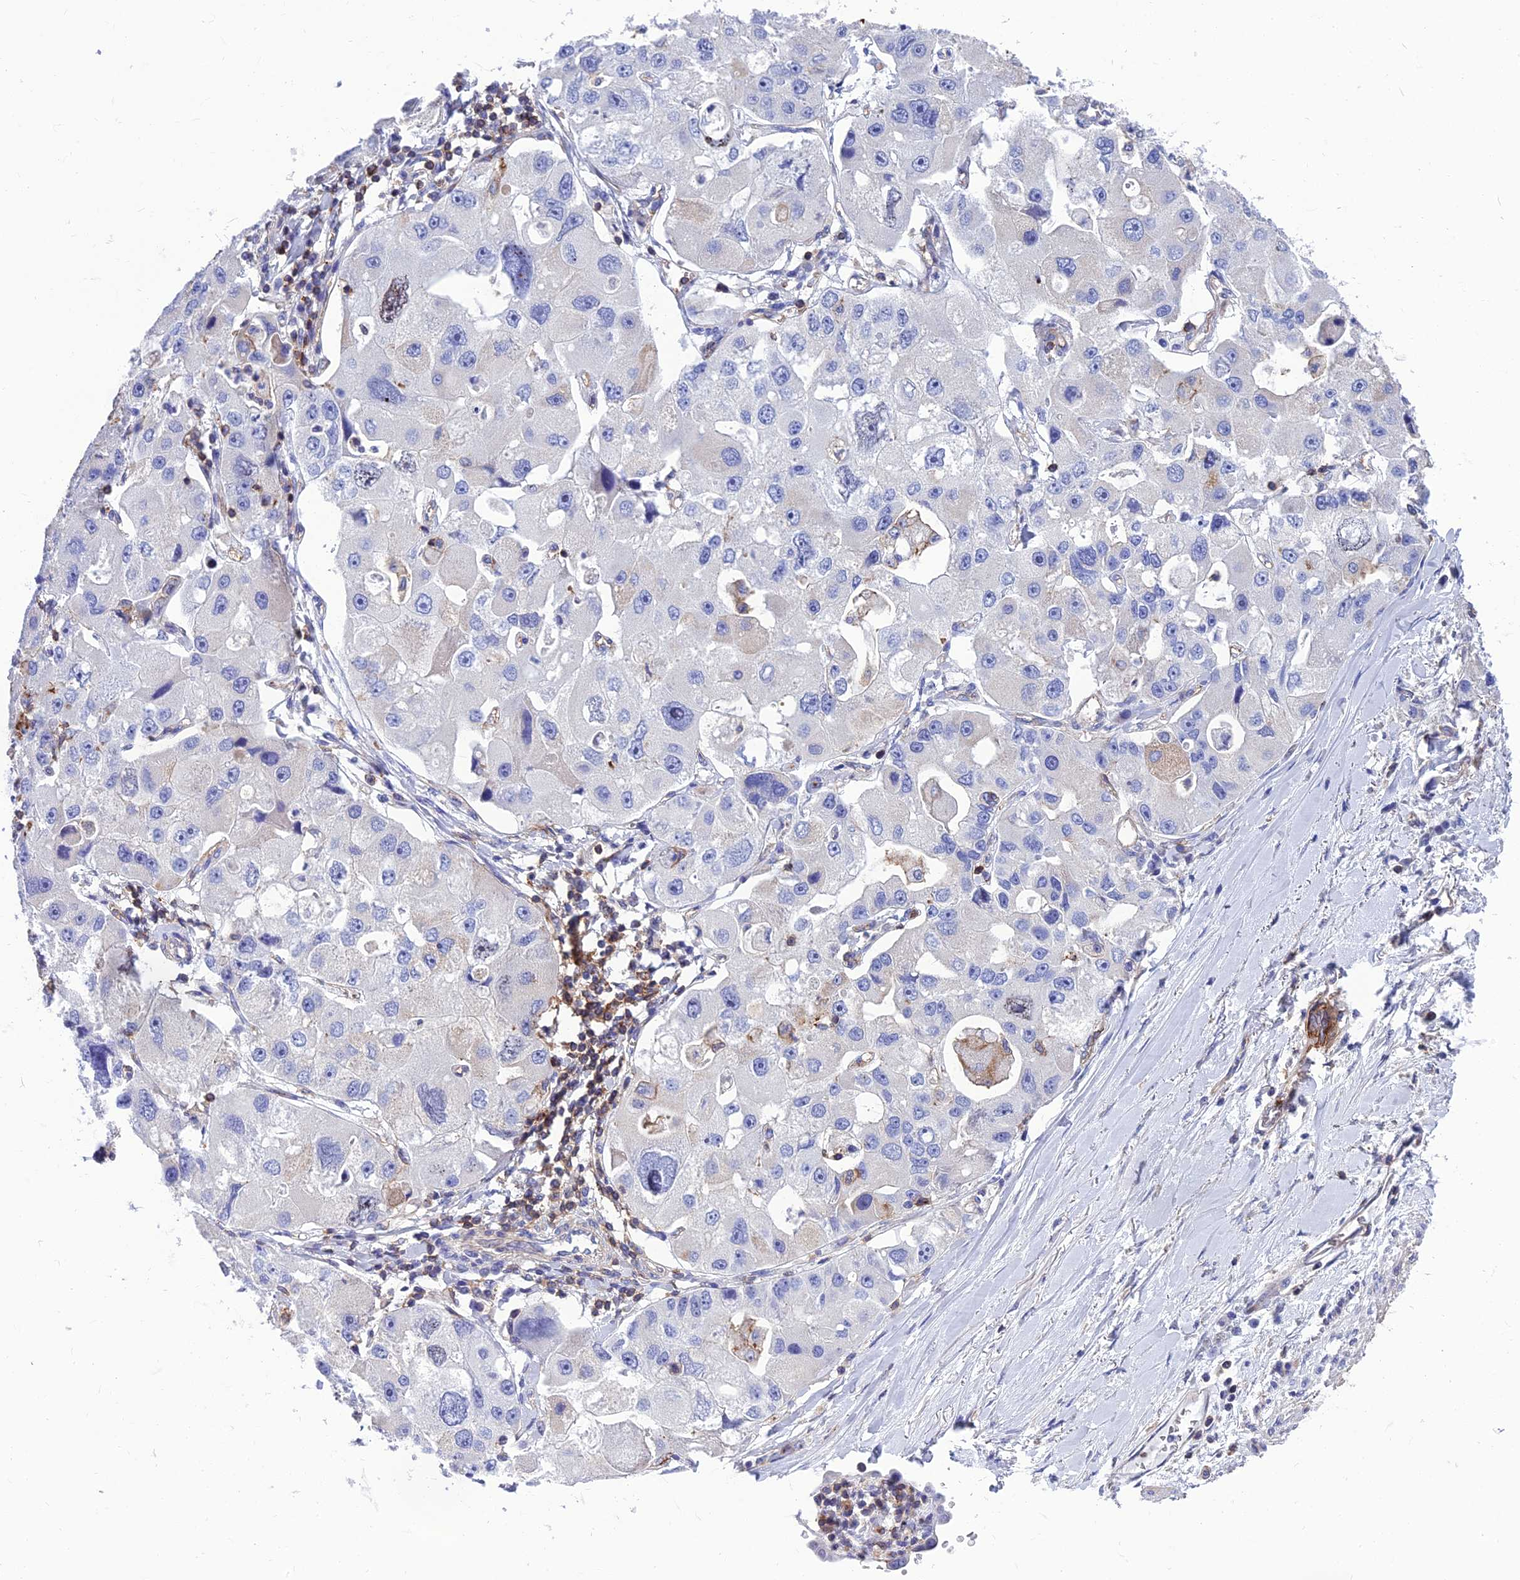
{"staining": {"intensity": "weak", "quantity": "<25%", "location": "cytoplasmic/membranous"}, "tissue": "lung cancer", "cell_type": "Tumor cells", "image_type": "cancer", "snomed": [{"axis": "morphology", "description": "Adenocarcinoma, NOS"}, {"axis": "topography", "description": "Lung"}], "caption": "This is a micrograph of immunohistochemistry staining of lung cancer (adenocarcinoma), which shows no expression in tumor cells.", "gene": "PPP1R18", "patient": {"sex": "female", "age": 54}}